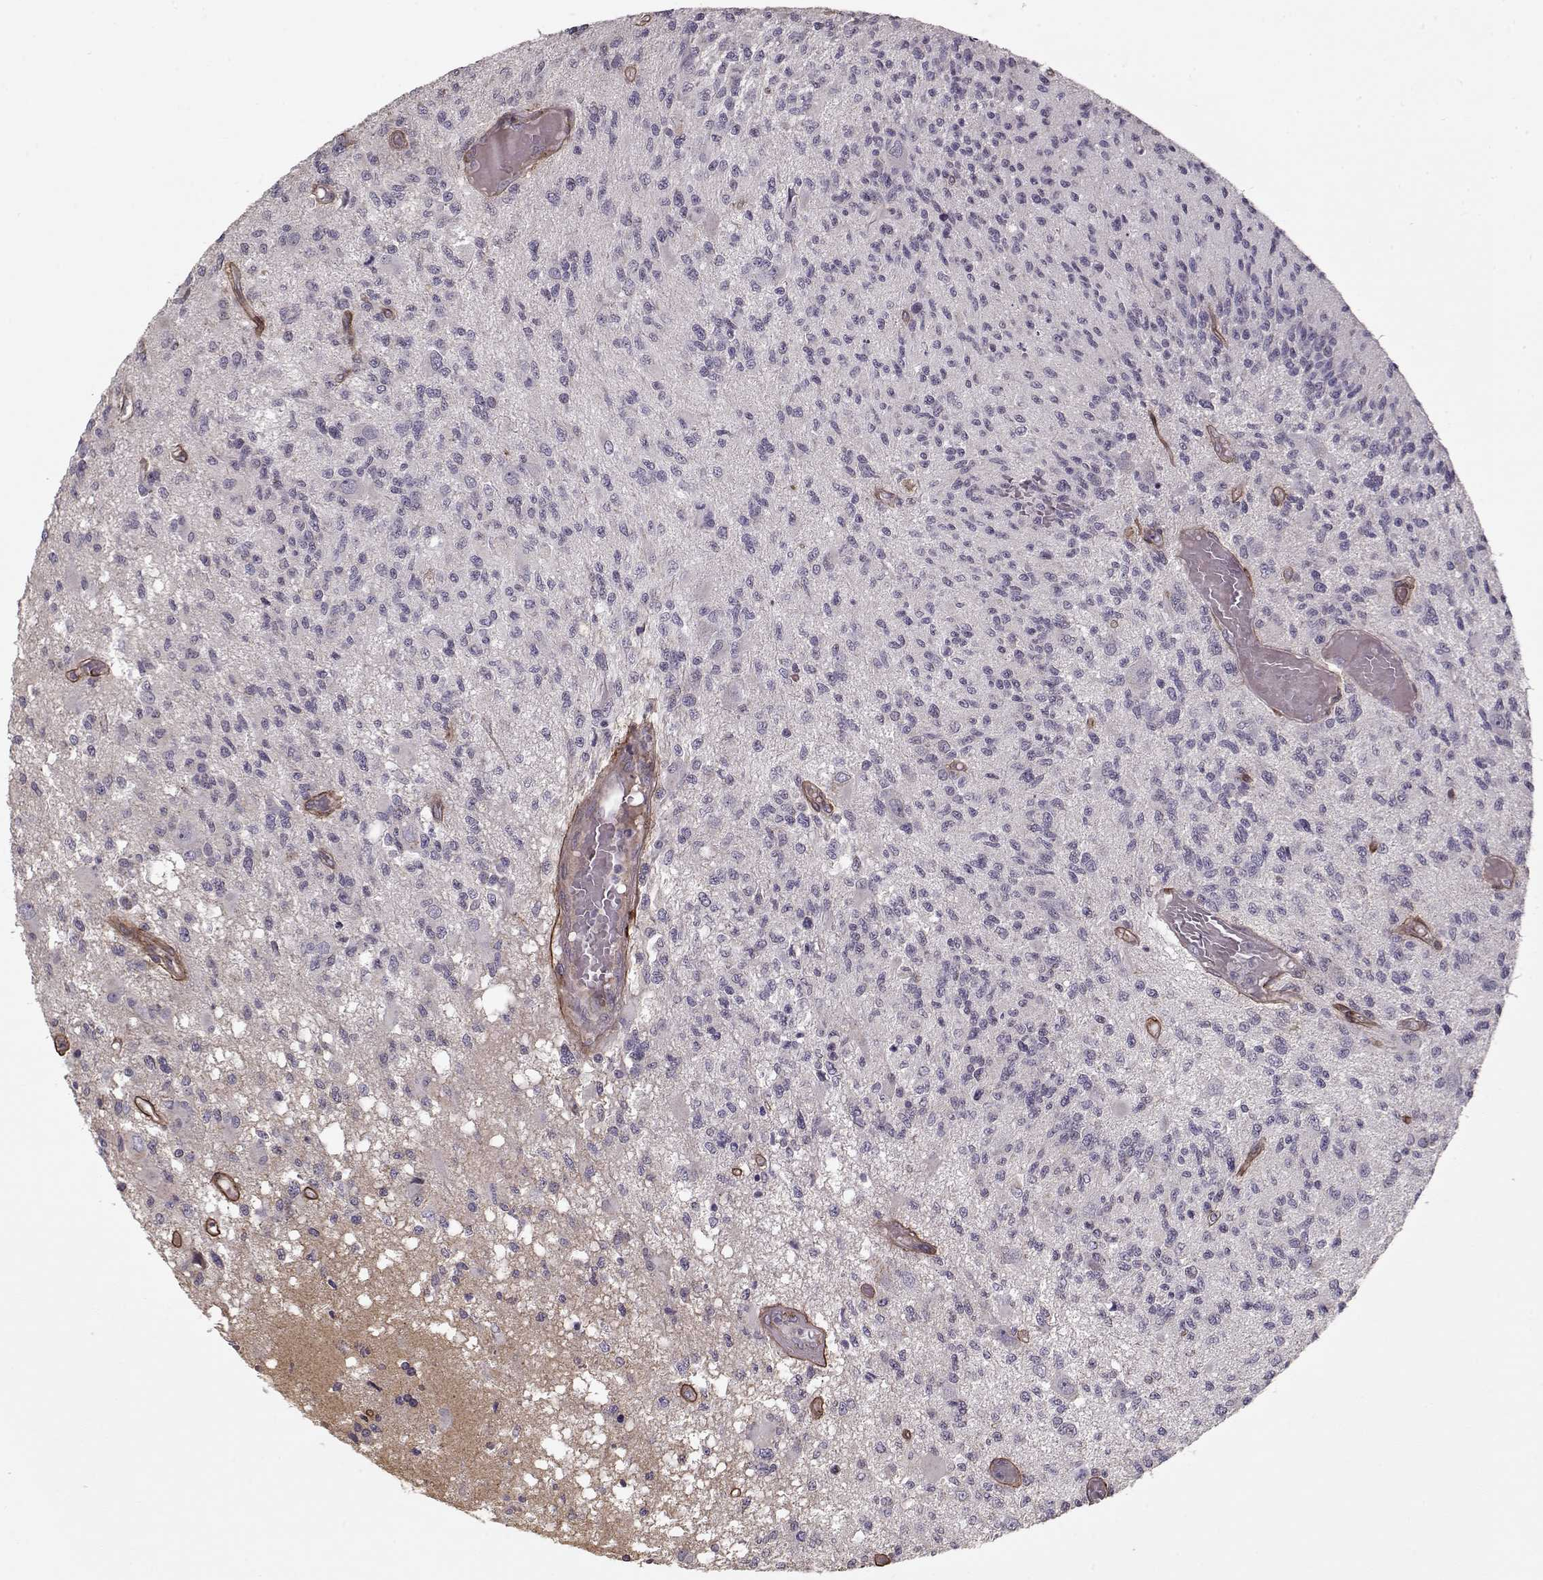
{"staining": {"intensity": "negative", "quantity": "none", "location": "none"}, "tissue": "glioma", "cell_type": "Tumor cells", "image_type": "cancer", "snomed": [{"axis": "morphology", "description": "Glioma, malignant, High grade"}, {"axis": "topography", "description": "Brain"}], "caption": "An immunohistochemistry histopathology image of glioma is shown. There is no staining in tumor cells of glioma.", "gene": "LAMA2", "patient": {"sex": "female", "age": 63}}